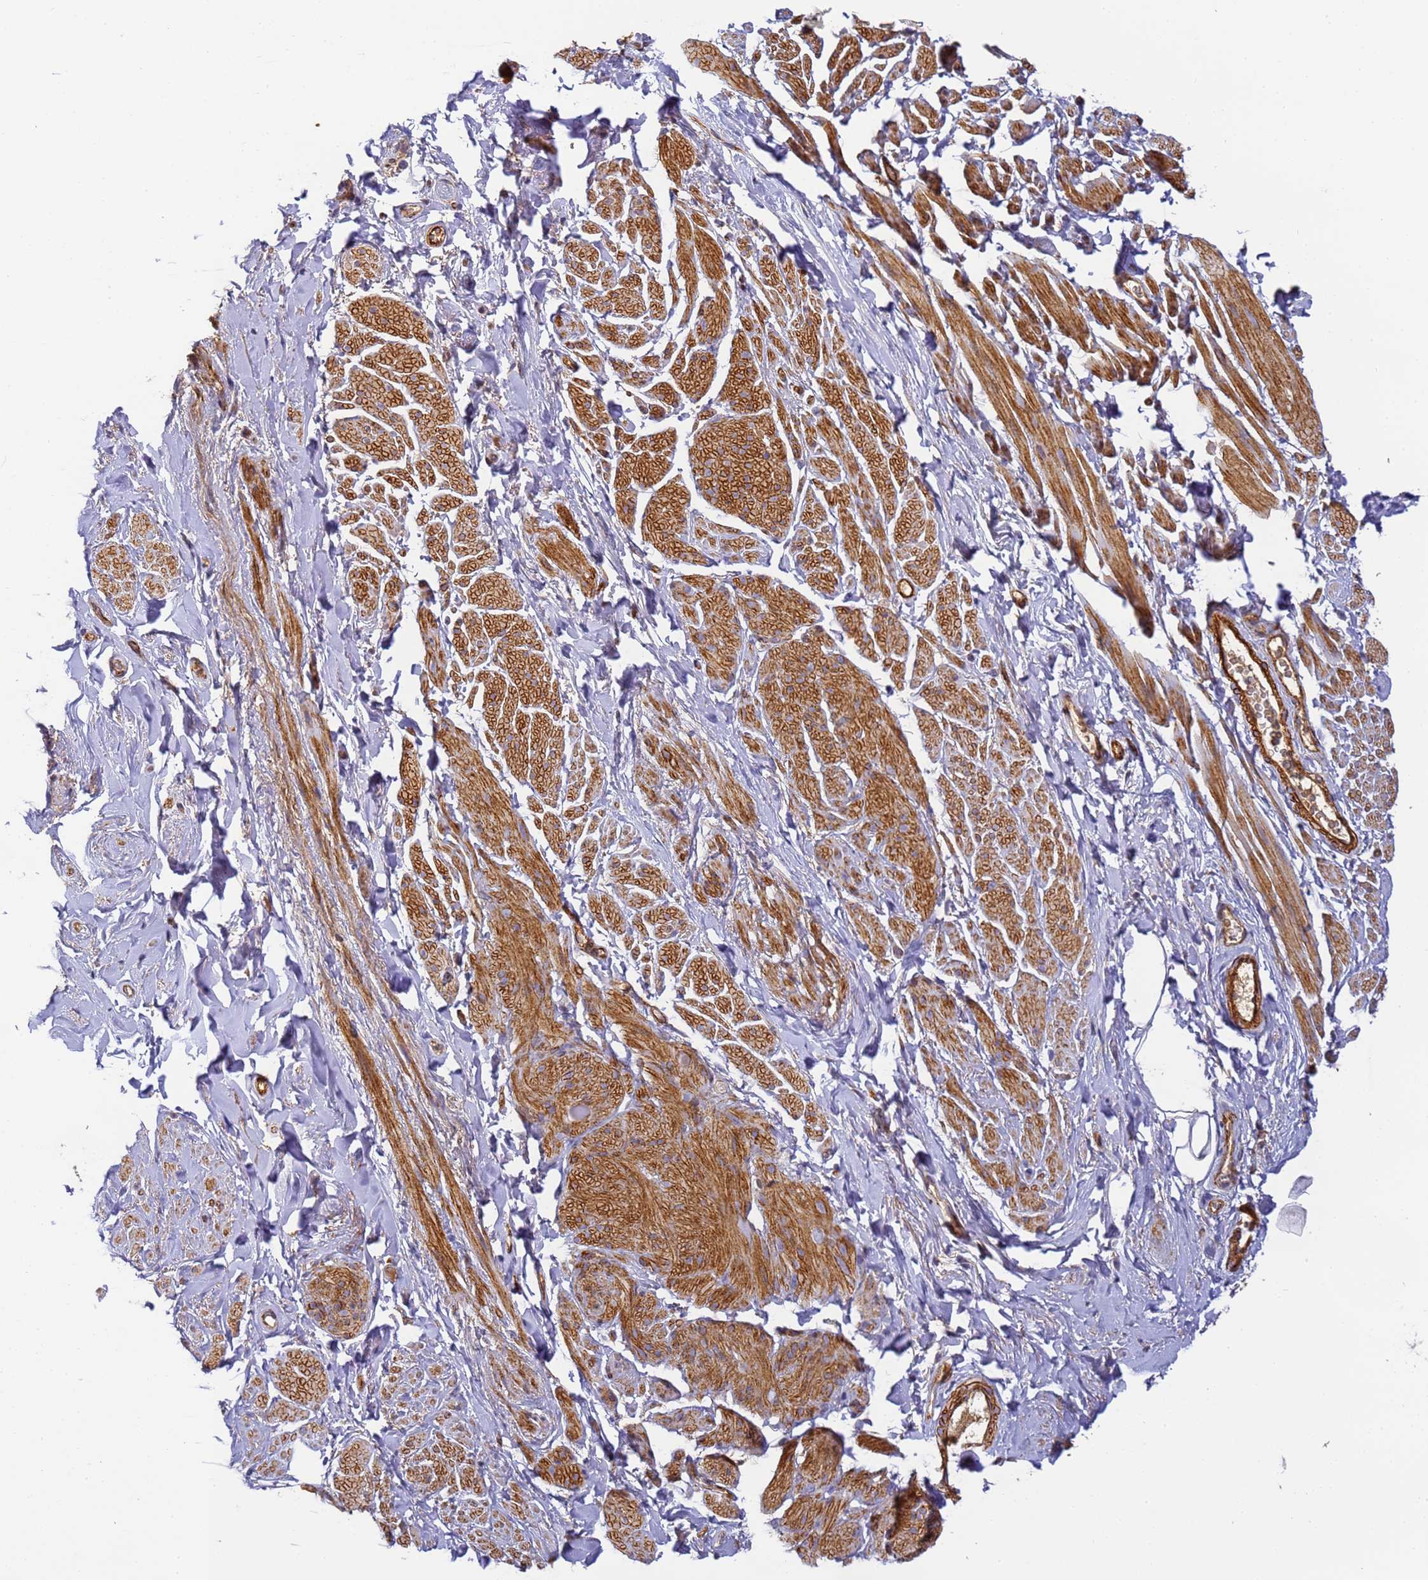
{"staining": {"intensity": "moderate", "quantity": "25%-75%", "location": "cytoplasmic/membranous"}, "tissue": "smooth muscle", "cell_type": "Smooth muscle cells", "image_type": "normal", "snomed": [{"axis": "morphology", "description": "Normal tissue, NOS"}, {"axis": "topography", "description": "Smooth muscle"}, {"axis": "topography", "description": "Peripheral nerve tissue"}], "caption": "This histopathology image exhibits immunohistochemistry staining of unremarkable smooth muscle, with medium moderate cytoplasmic/membranous staining in about 25%-75% of smooth muscle cells.", "gene": "CFHR1", "patient": {"sex": "male", "age": 69}}